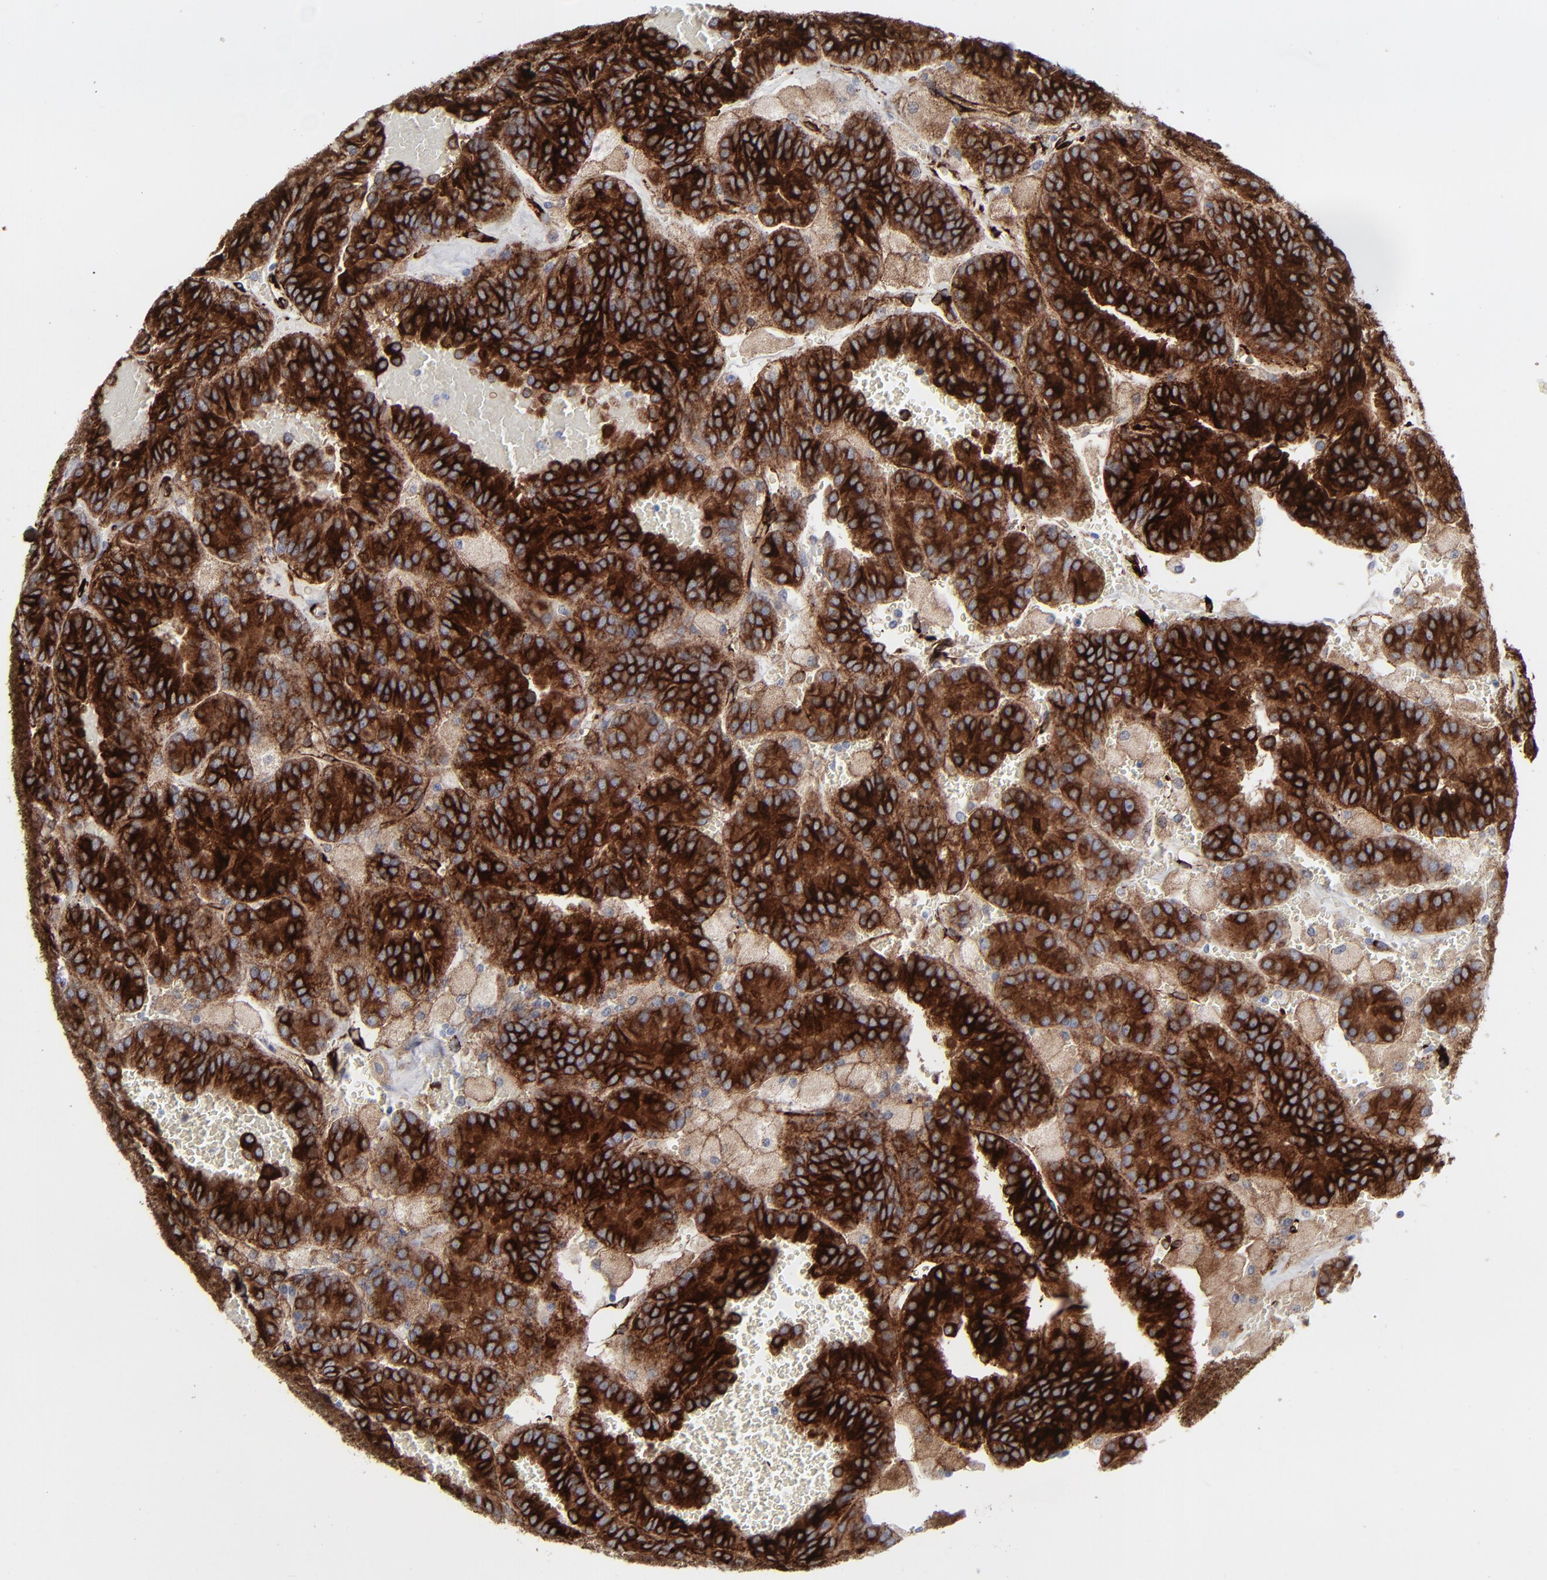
{"staining": {"intensity": "strong", "quantity": ">75%", "location": "cytoplasmic/membranous"}, "tissue": "renal cancer", "cell_type": "Tumor cells", "image_type": "cancer", "snomed": [{"axis": "morphology", "description": "Adenocarcinoma, NOS"}, {"axis": "topography", "description": "Kidney"}], "caption": "Immunohistochemical staining of human renal cancer displays high levels of strong cytoplasmic/membranous protein expression in approximately >75% of tumor cells.", "gene": "SPARC", "patient": {"sex": "male", "age": 46}}